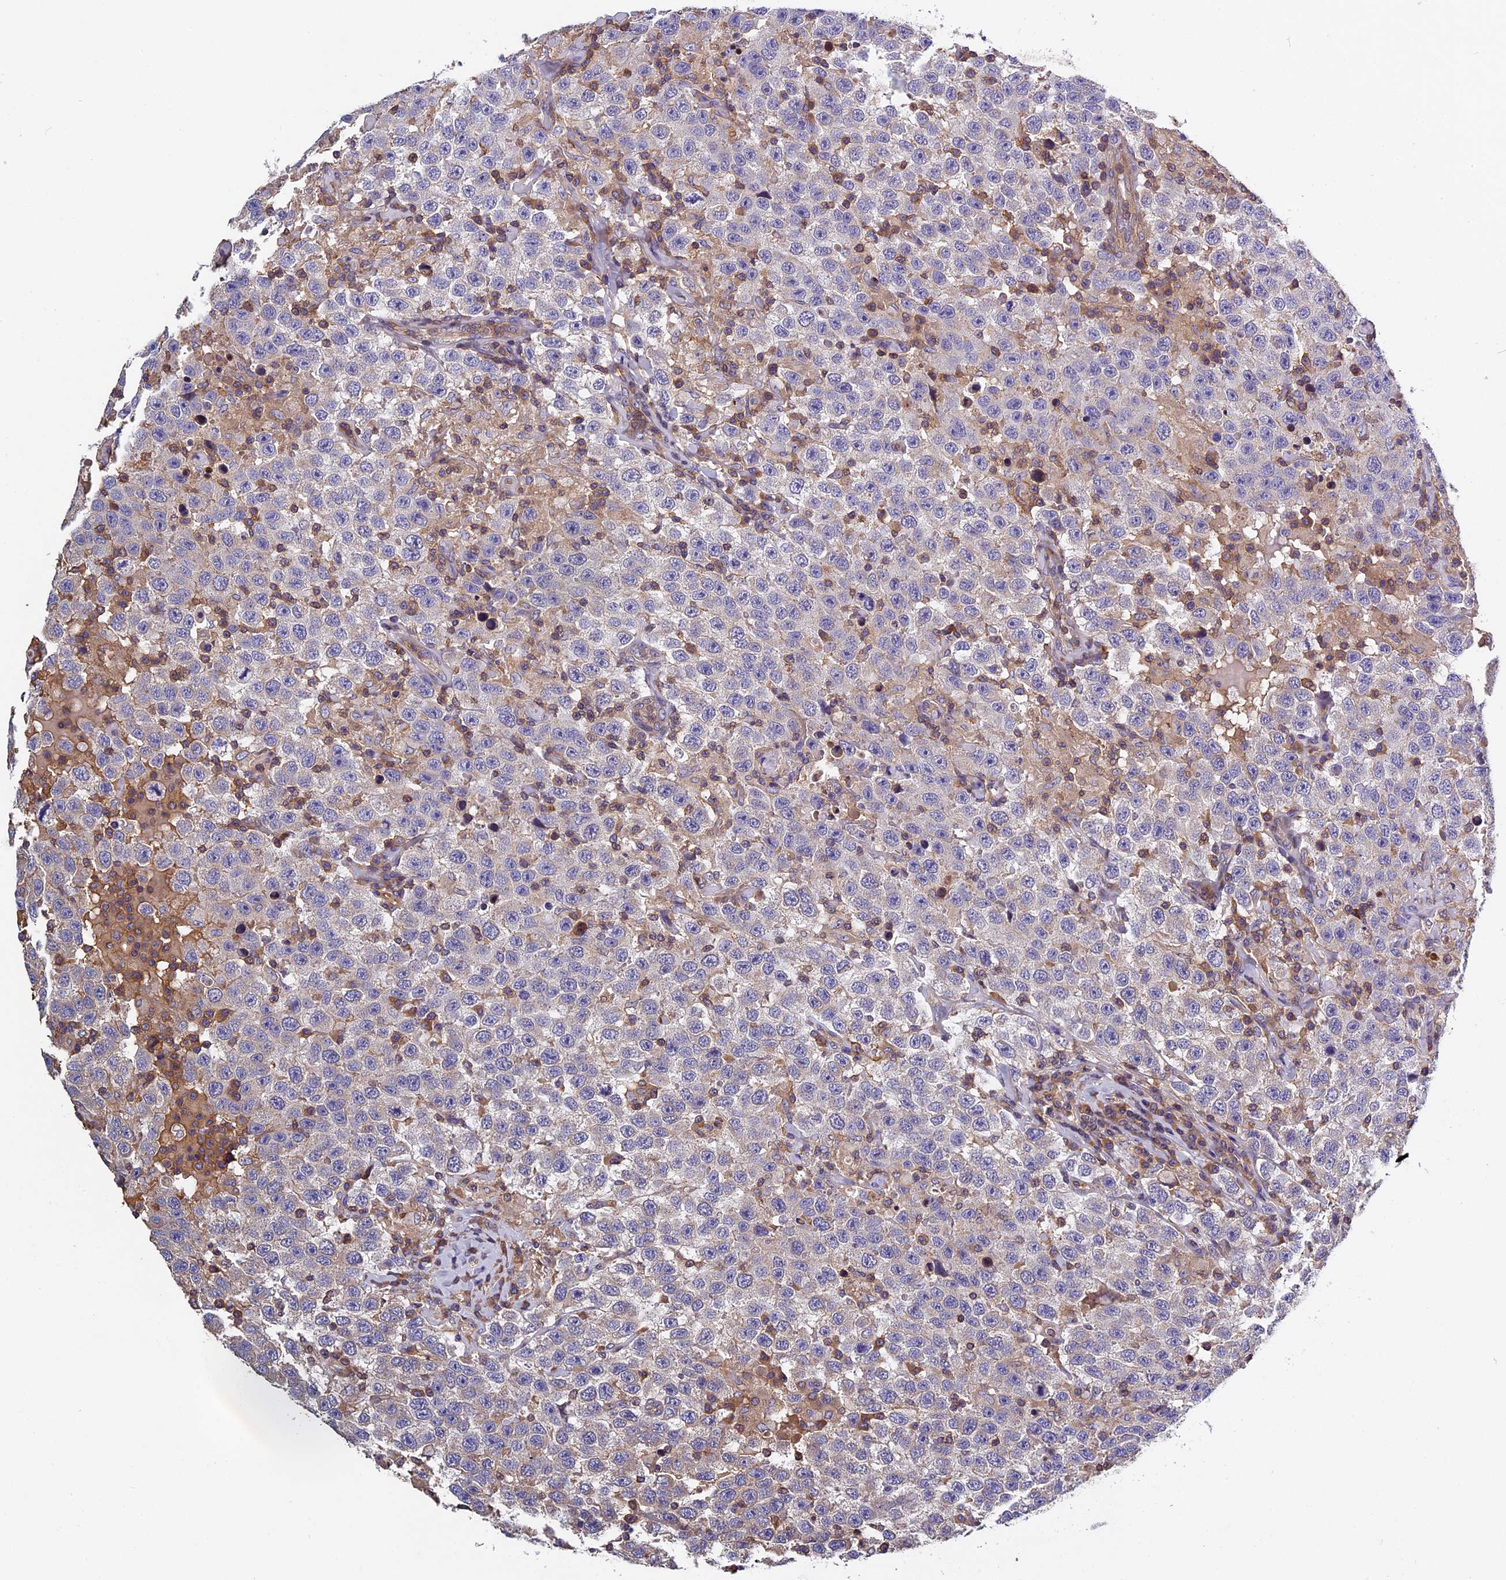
{"staining": {"intensity": "weak", "quantity": "<25%", "location": "cytoplasmic/membranous"}, "tissue": "testis cancer", "cell_type": "Tumor cells", "image_type": "cancer", "snomed": [{"axis": "morphology", "description": "Seminoma, NOS"}, {"axis": "topography", "description": "Testis"}], "caption": "Immunohistochemical staining of seminoma (testis) reveals no significant expression in tumor cells.", "gene": "CCDC153", "patient": {"sex": "male", "age": 41}}